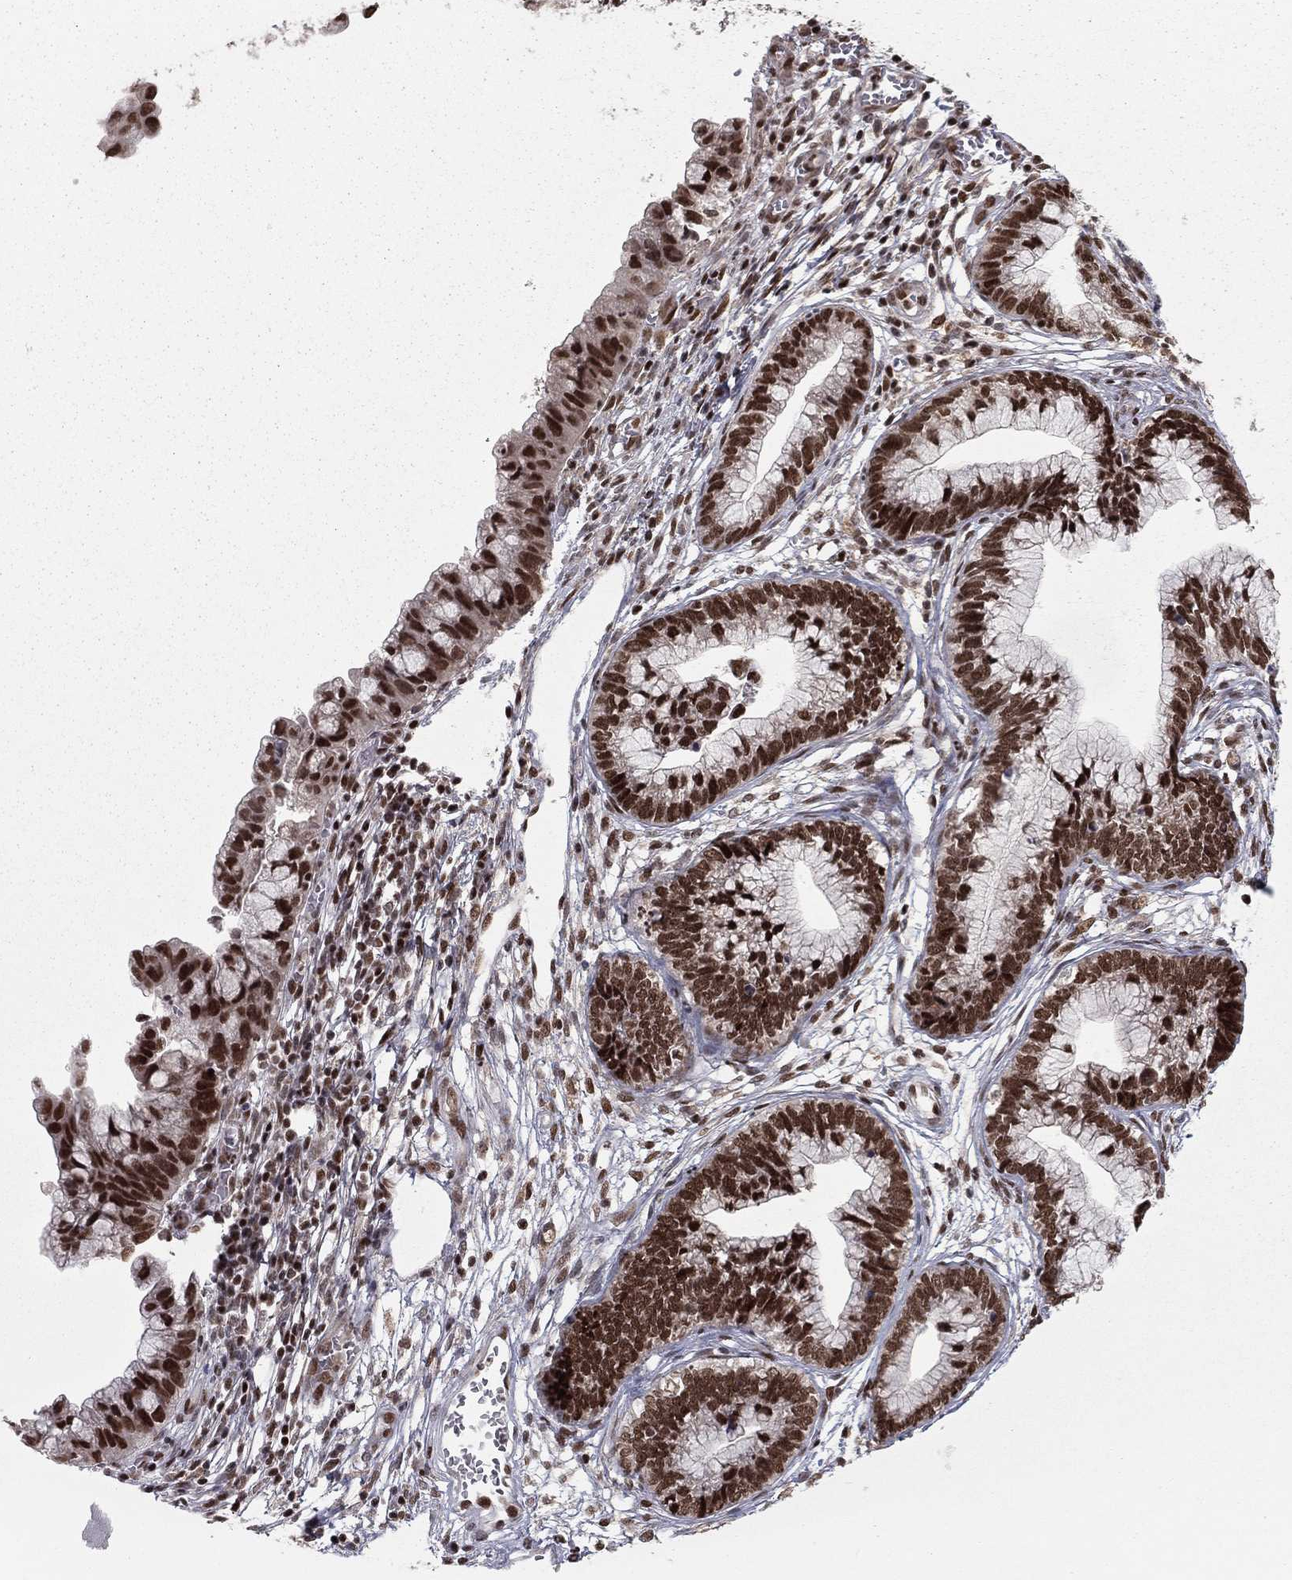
{"staining": {"intensity": "strong", "quantity": ">75%", "location": "nuclear"}, "tissue": "cervical cancer", "cell_type": "Tumor cells", "image_type": "cancer", "snomed": [{"axis": "morphology", "description": "Adenocarcinoma, NOS"}, {"axis": "topography", "description": "Cervix"}], "caption": "A brown stain shows strong nuclear expression of a protein in human adenocarcinoma (cervical) tumor cells.", "gene": "NFYB", "patient": {"sex": "female", "age": 44}}